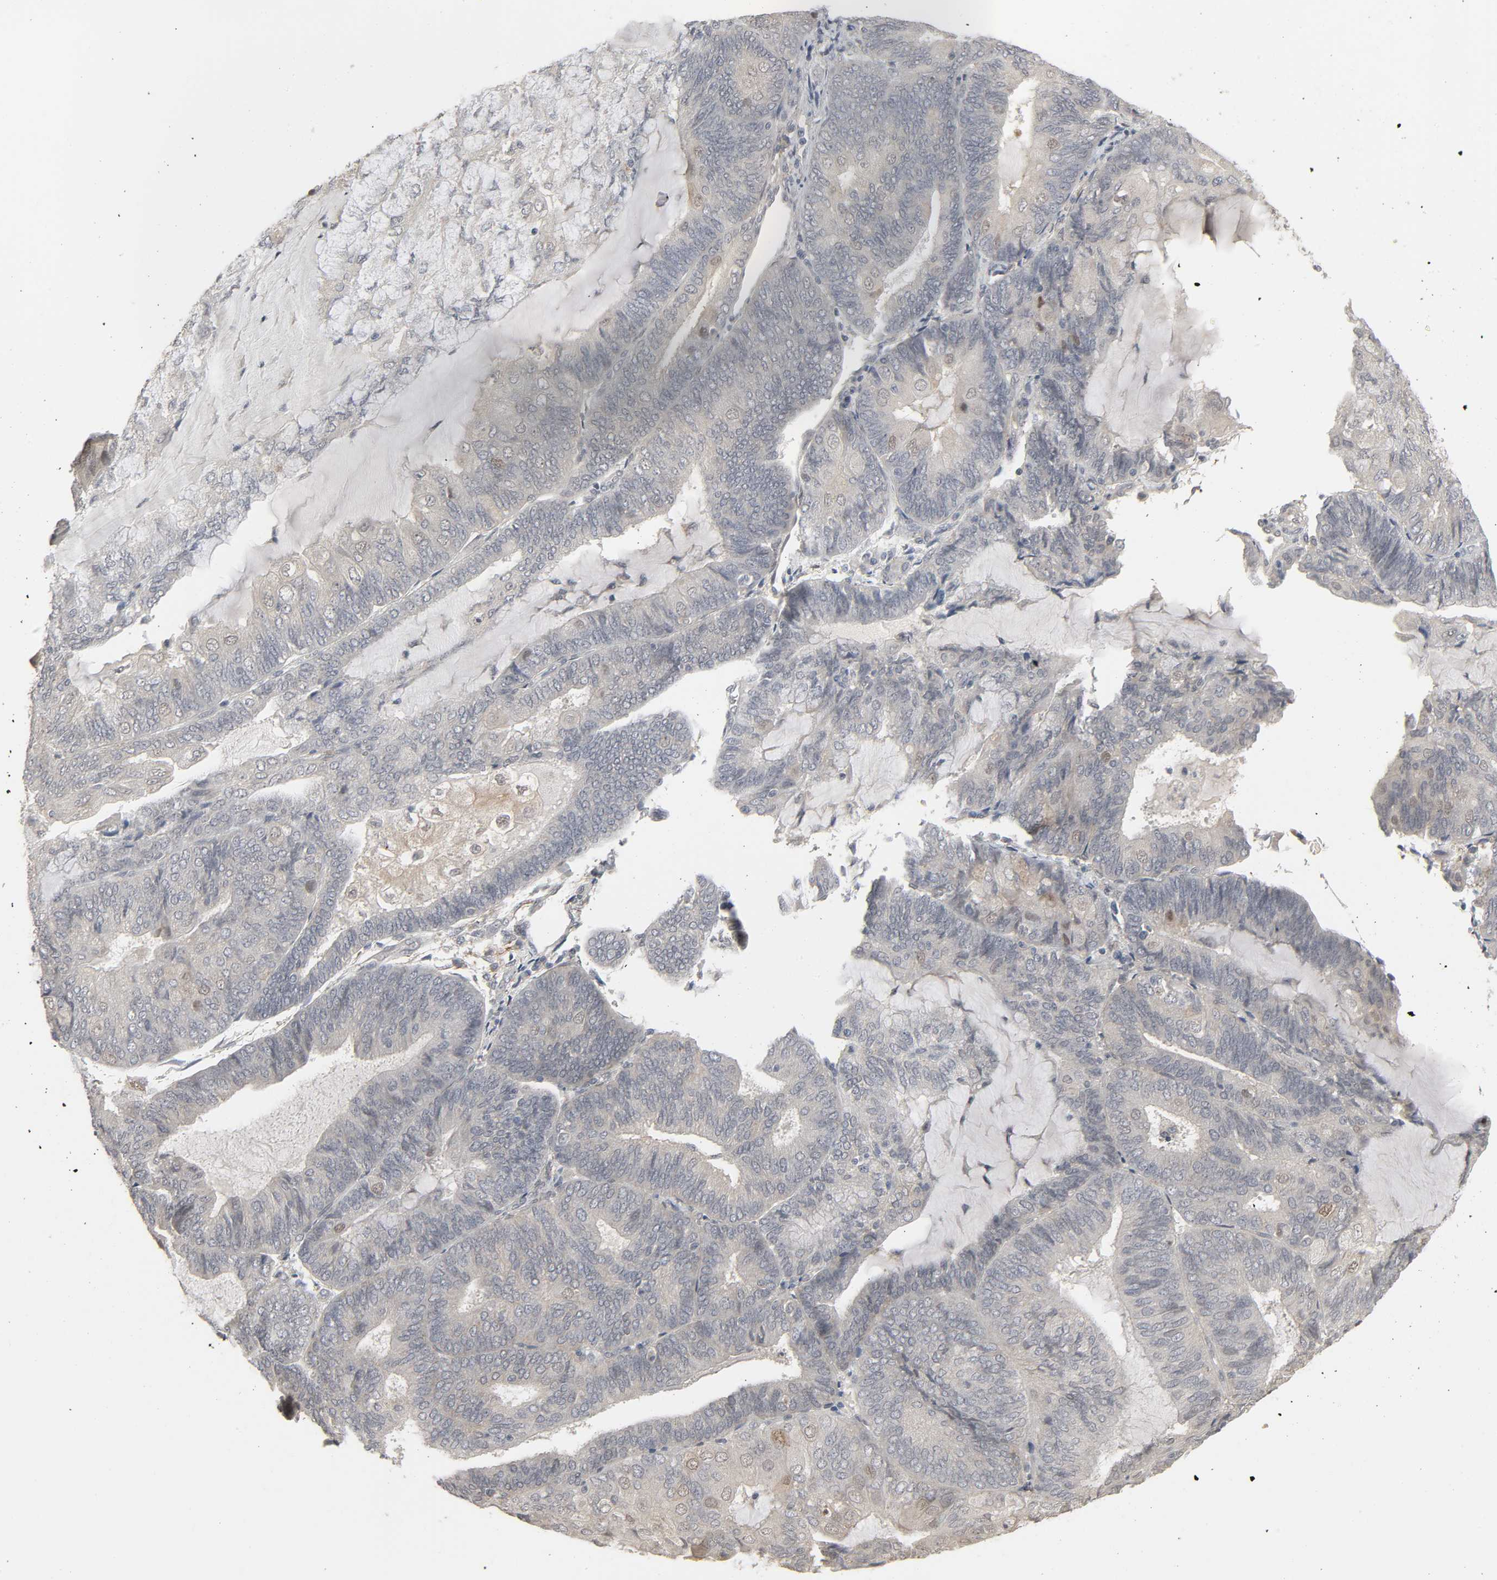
{"staining": {"intensity": "weak", "quantity": "<25%", "location": "cytoplasmic/membranous"}, "tissue": "endometrial cancer", "cell_type": "Tumor cells", "image_type": "cancer", "snomed": [{"axis": "morphology", "description": "Adenocarcinoma, NOS"}, {"axis": "topography", "description": "Endometrium"}], "caption": "A high-resolution image shows immunohistochemistry staining of adenocarcinoma (endometrial), which demonstrates no significant staining in tumor cells. The staining was performed using DAB (3,3'-diaminobenzidine) to visualize the protein expression in brown, while the nuclei were stained in blue with hematoxylin (Magnification: 20x).", "gene": "ZNF222", "patient": {"sex": "female", "age": 81}}